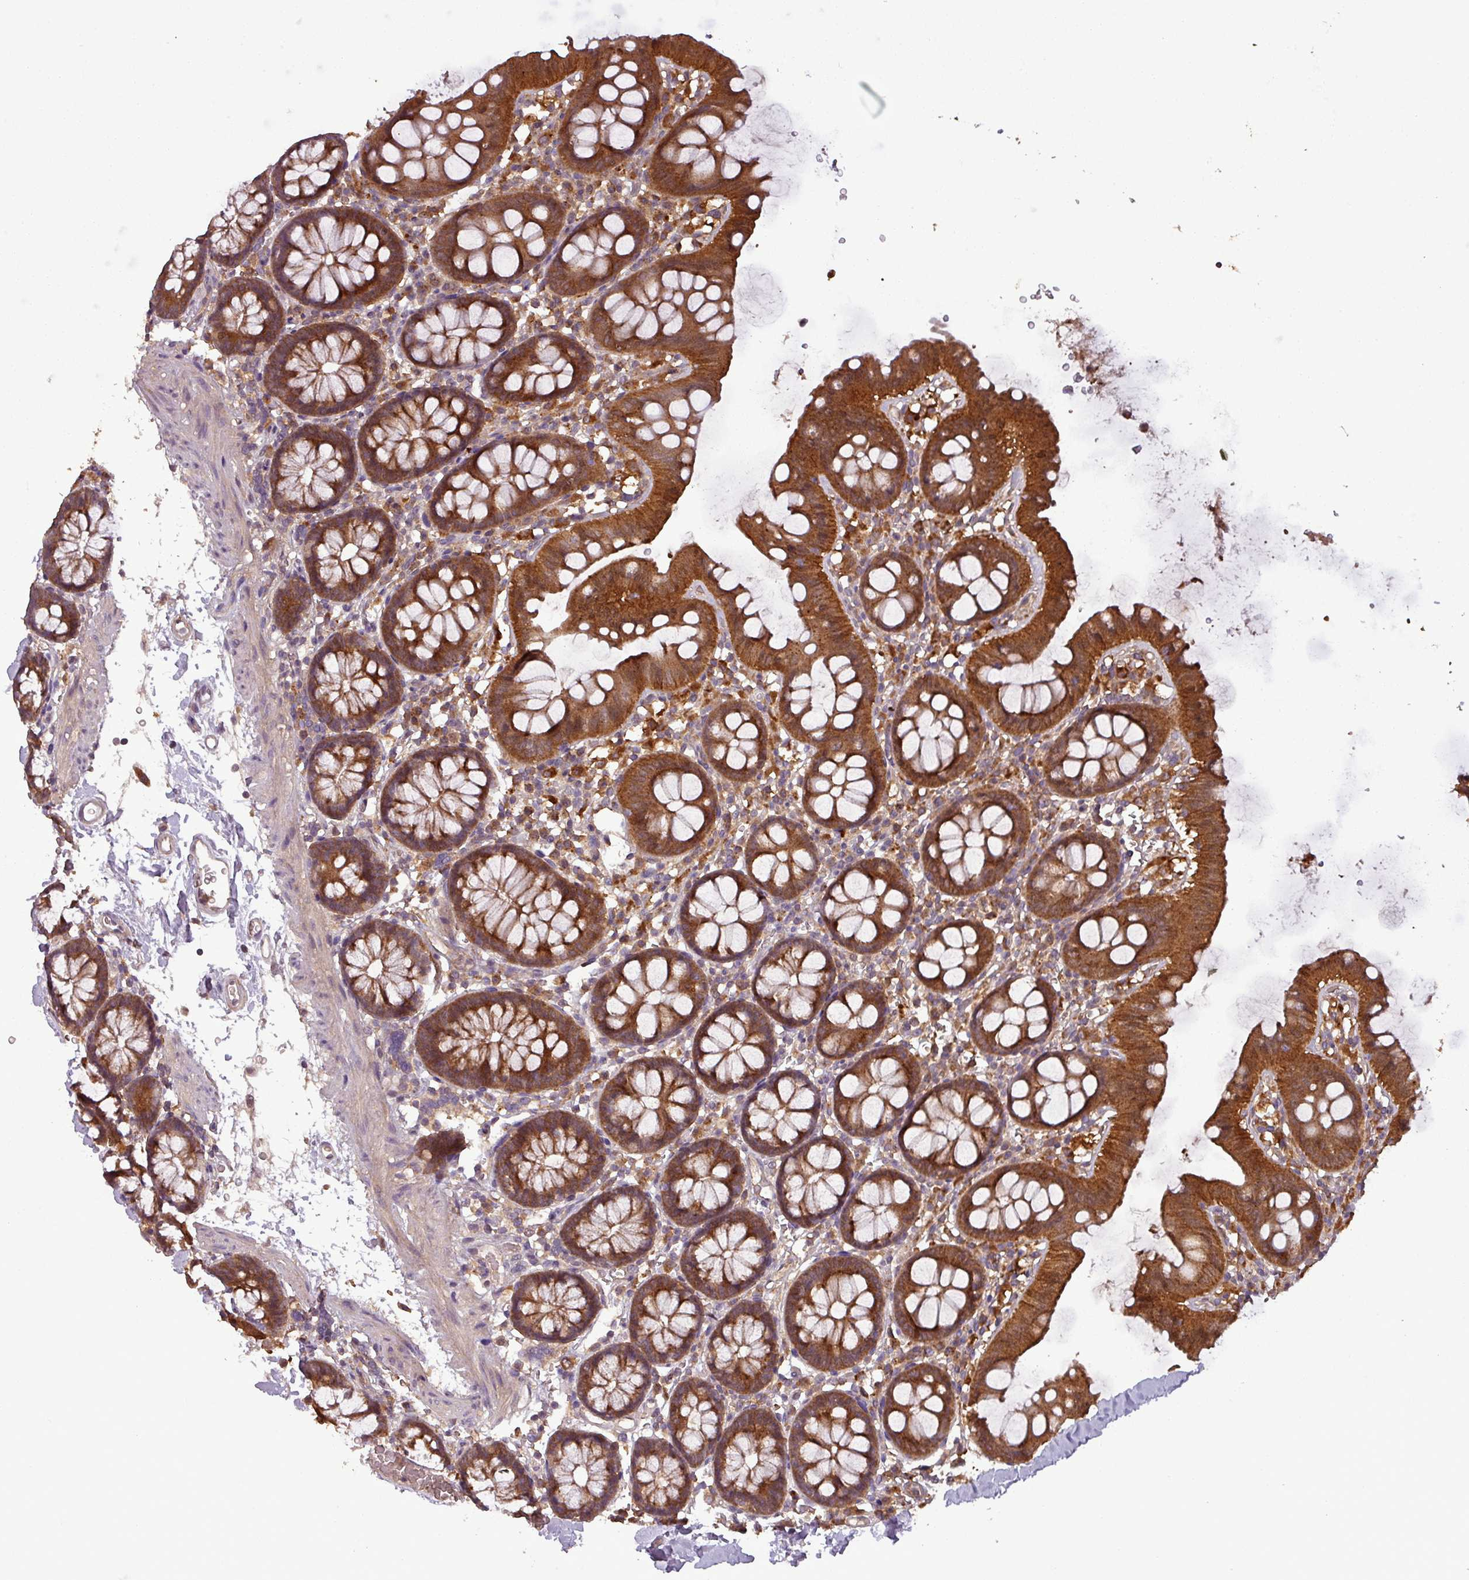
{"staining": {"intensity": "moderate", "quantity": "25%-75%", "location": "cytoplasmic/membranous,nuclear"}, "tissue": "colon", "cell_type": "Endothelial cells", "image_type": "normal", "snomed": [{"axis": "morphology", "description": "Normal tissue, NOS"}, {"axis": "topography", "description": "Colon"}], "caption": "IHC staining of unremarkable colon, which exhibits medium levels of moderate cytoplasmic/membranous,nuclear staining in approximately 25%-75% of endothelial cells indicating moderate cytoplasmic/membranous,nuclear protein staining. The staining was performed using DAB (3,3'-diaminobenzidine) (brown) for protein detection and nuclei were counterstained in hematoxylin (blue).", "gene": "NT5C3A", "patient": {"sex": "male", "age": 75}}